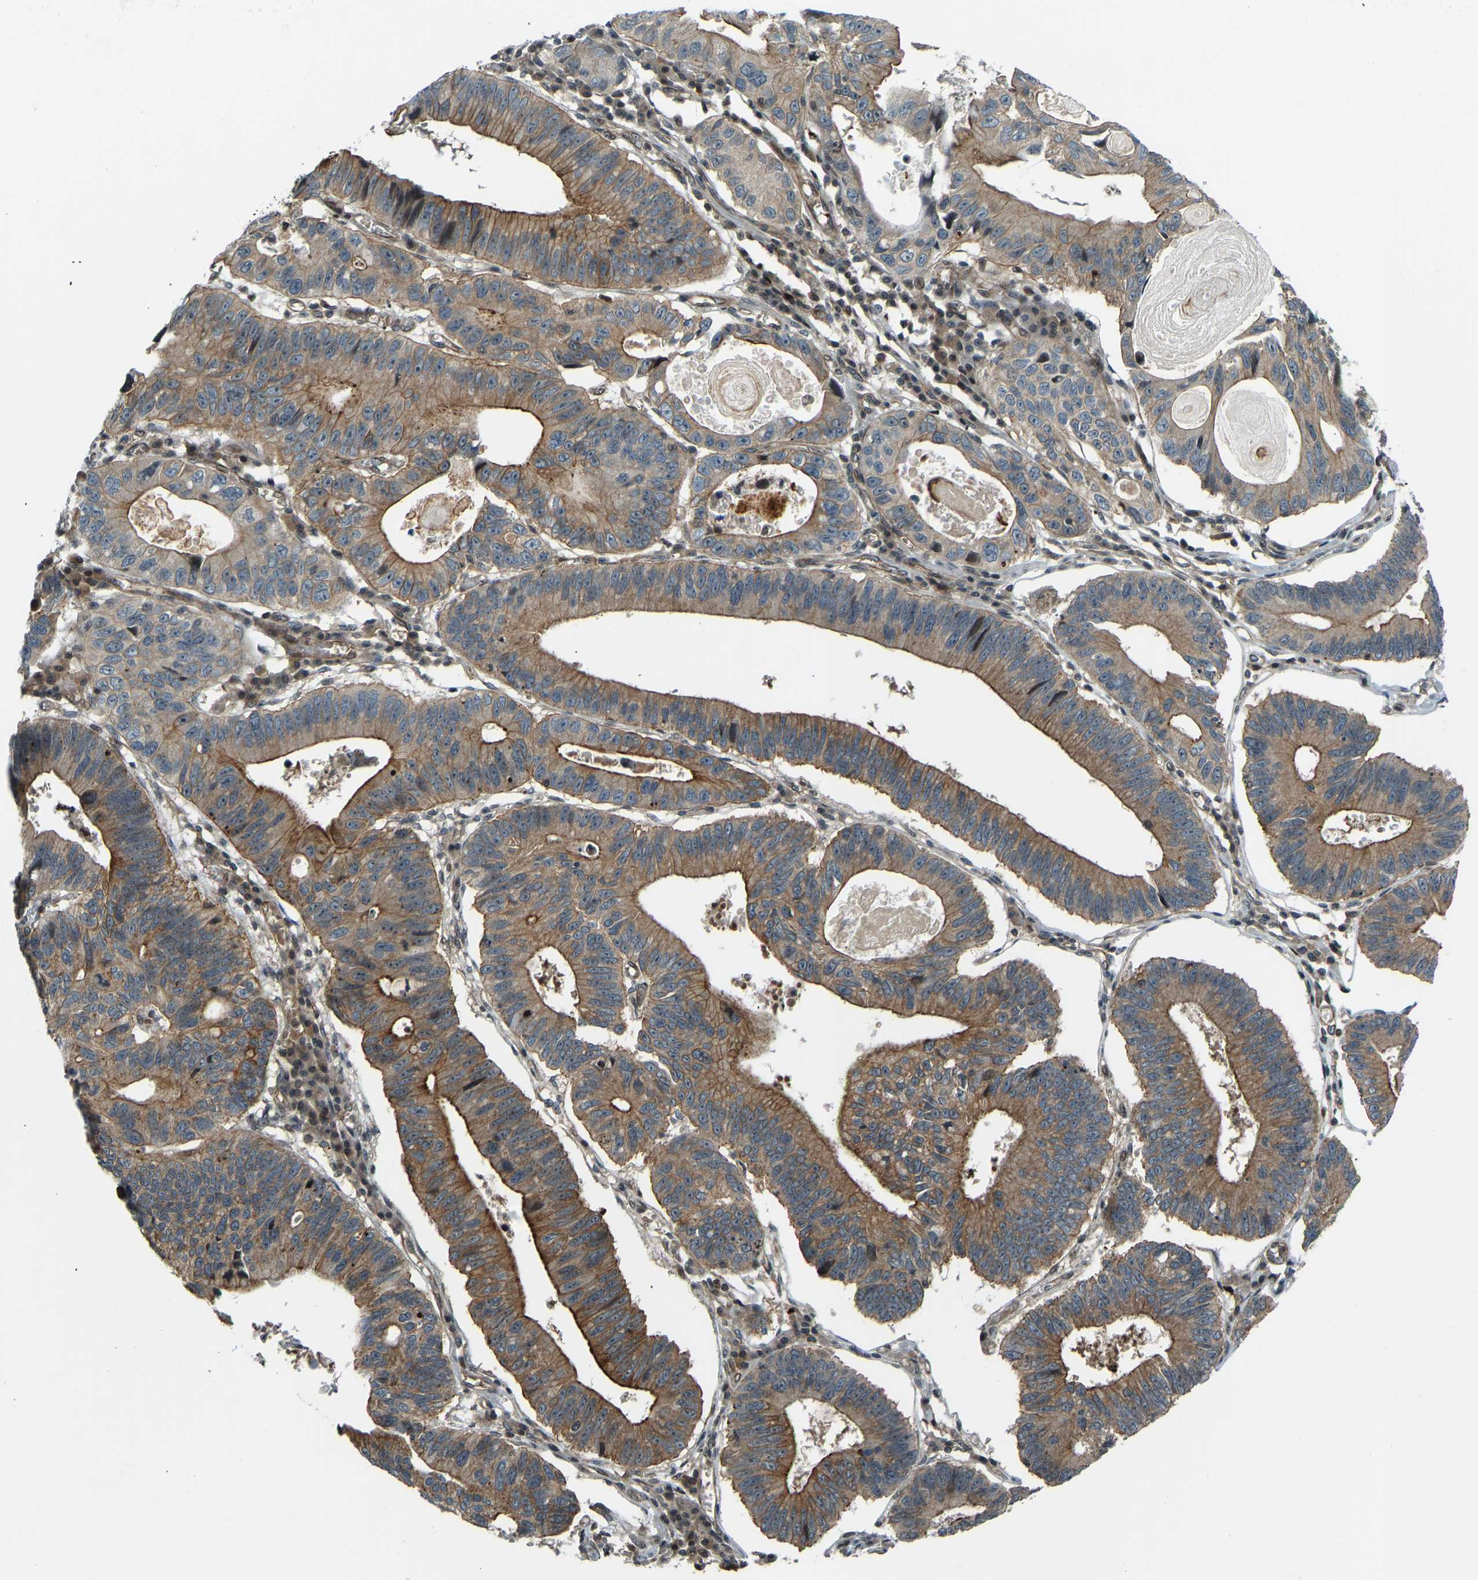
{"staining": {"intensity": "moderate", "quantity": ">75%", "location": "cytoplasmic/membranous"}, "tissue": "stomach cancer", "cell_type": "Tumor cells", "image_type": "cancer", "snomed": [{"axis": "morphology", "description": "Adenocarcinoma, NOS"}, {"axis": "topography", "description": "Stomach"}], "caption": "The histopathology image reveals immunohistochemical staining of adenocarcinoma (stomach). There is moderate cytoplasmic/membranous expression is seen in about >75% of tumor cells.", "gene": "SVOPL", "patient": {"sex": "male", "age": 59}}